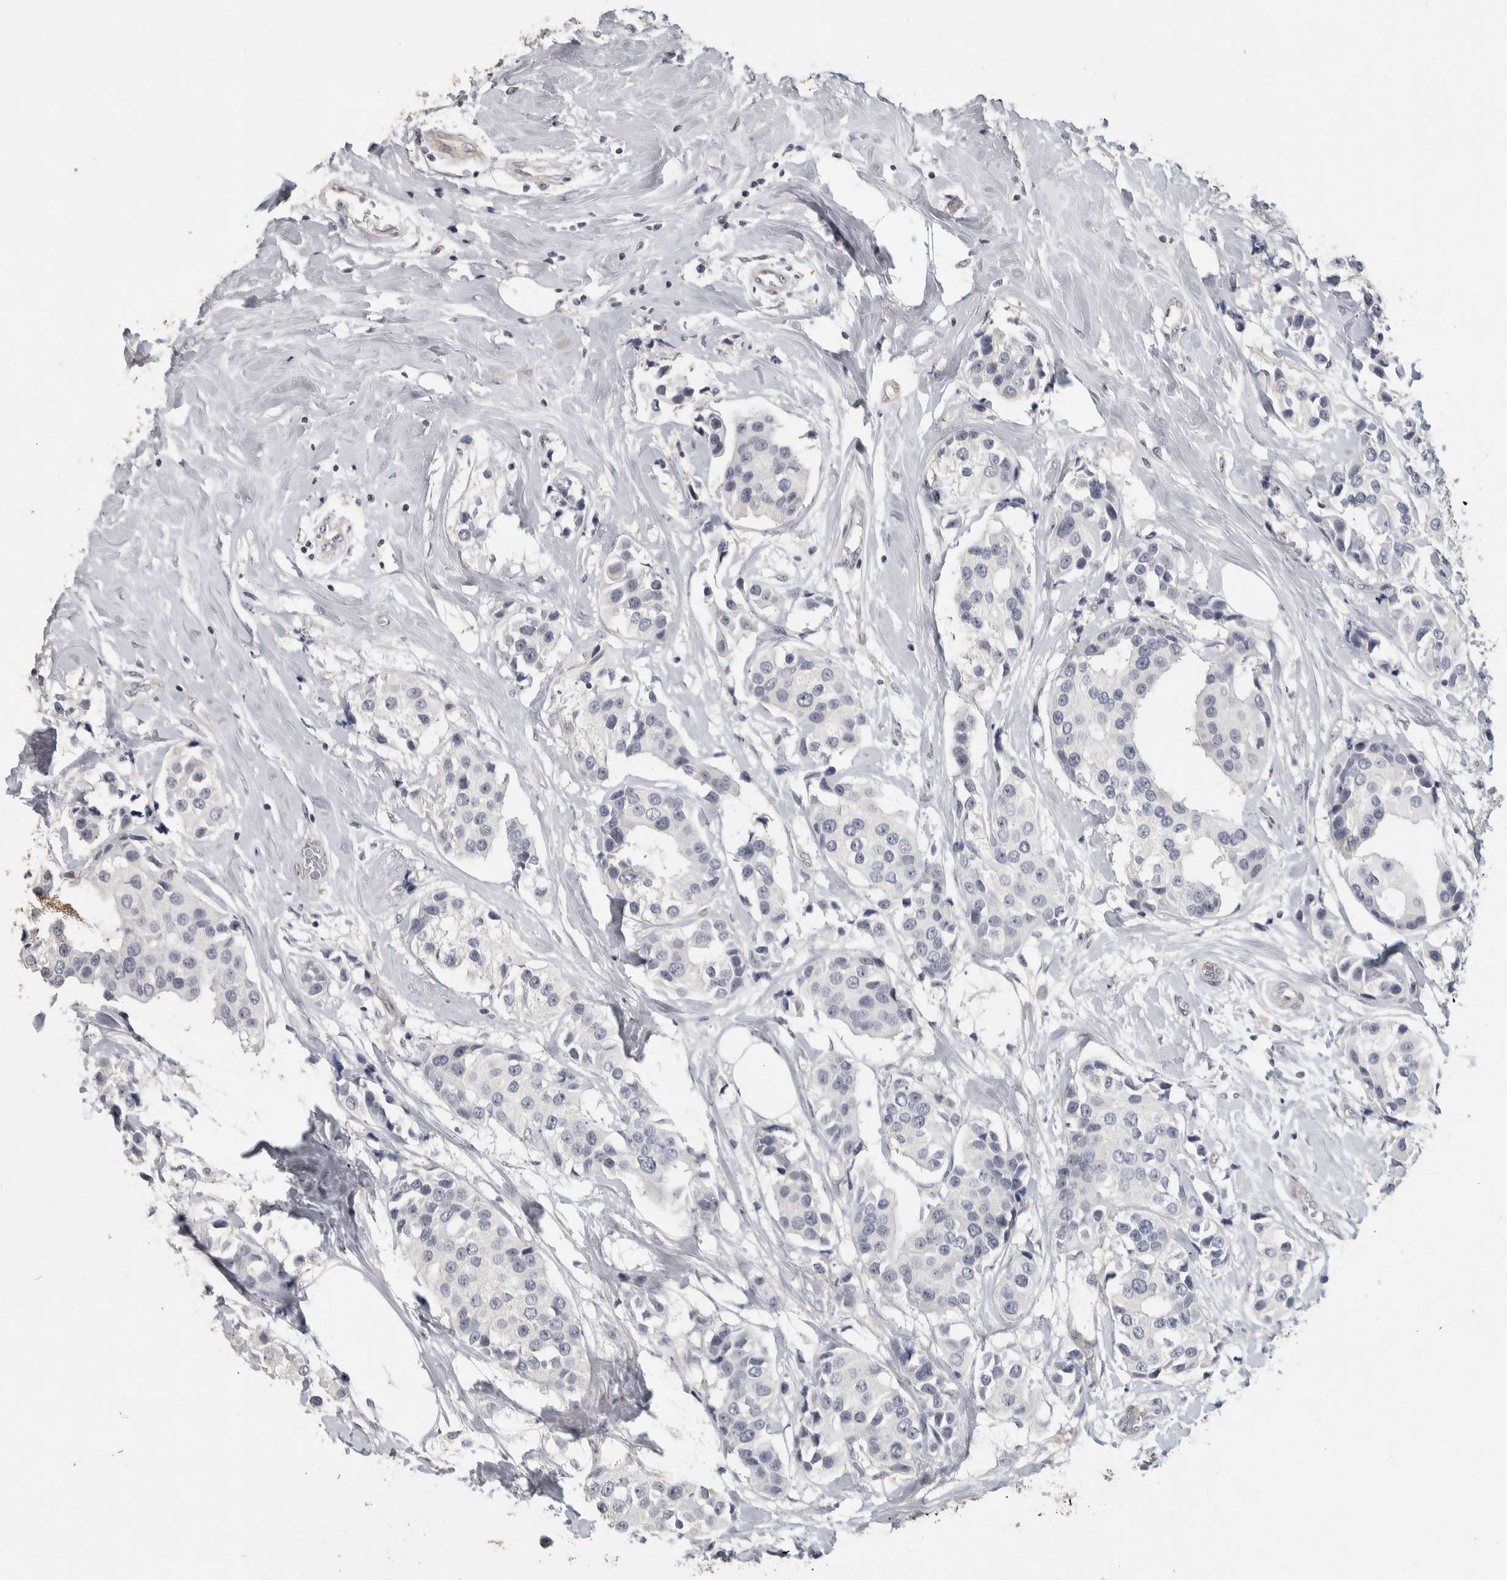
{"staining": {"intensity": "negative", "quantity": "none", "location": "none"}, "tissue": "breast cancer", "cell_type": "Tumor cells", "image_type": "cancer", "snomed": [{"axis": "morphology", "description": "Normal tissue, NOS"}, {"axis": "morphology", "description": "Duct carcinoma"}, {"axis": "topography", "description": "Breast"}], "caption": "This is a photomicrograph of immunohistochemistry staining of intraductal carcinoma (breast), which shows no staining in tumor cells. (Stains: DAB immunohistochemistry with hematoxylin counter stain, Microscopy: brightfield microscopy at high magnification).", "gene": "DCAF10", "patient": {"sex": "female", "age": 39}}